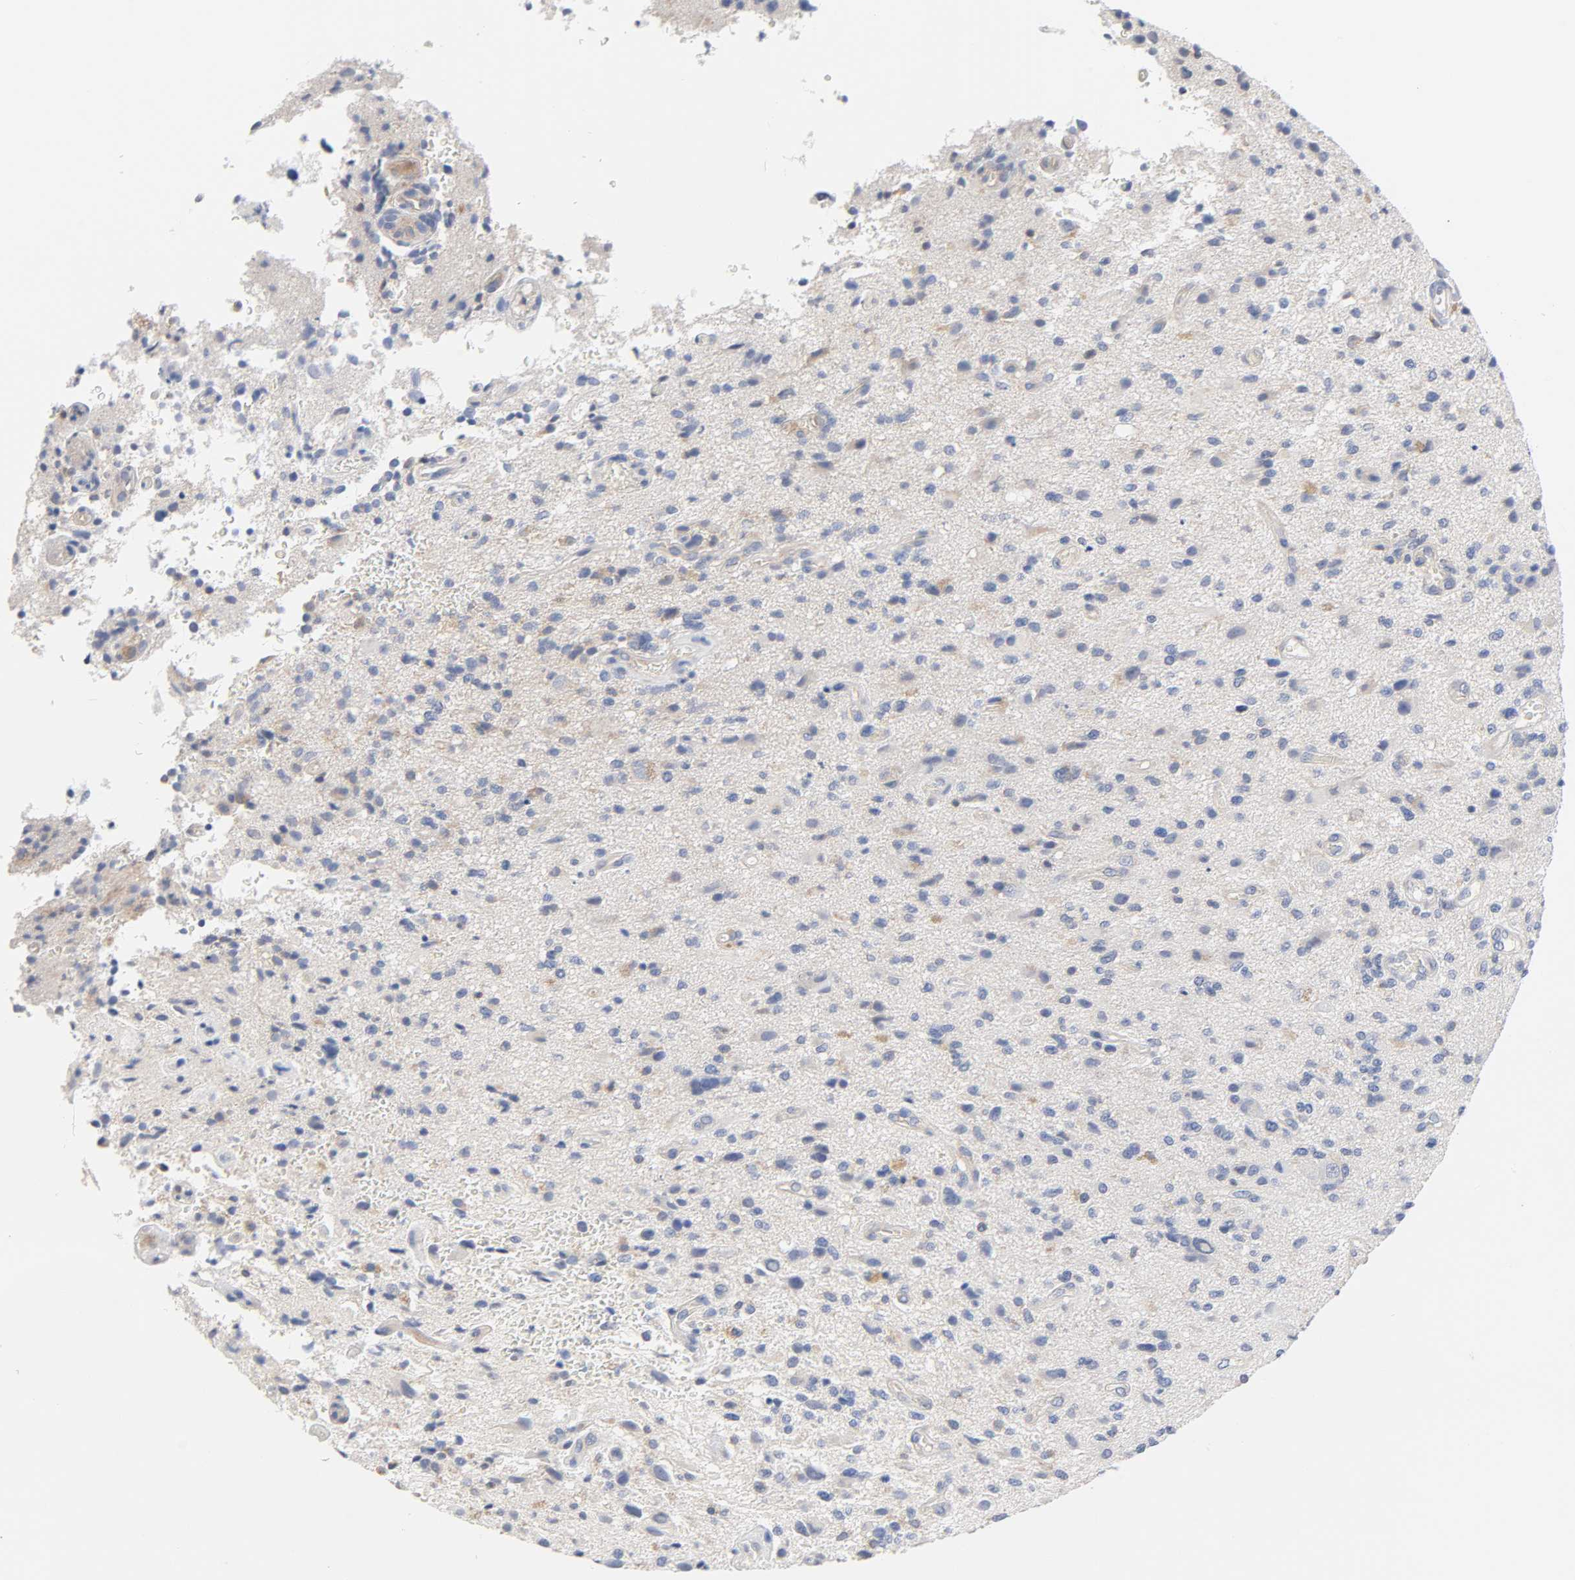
{"staining": {"intensity": "negative", "quantity": "none", "location": "none"}, "tissue": "glioma", "cell_type": "Tumor cells", "image_type": "cancer", "snomed": [{"axis": "morphology", "description": "Normal tissue, NOS"}, {"axis": "morphology", "description": "Glioma, malignant, High grade"}, {"axis": "topography", "description": "Cerebral cortex"}], "caption": "Glioma was stained to show a protein in brown. There is no significant expression in tumor cells.", "gene": "MALT1", "patient": {"sex": "male", "age": 75}}